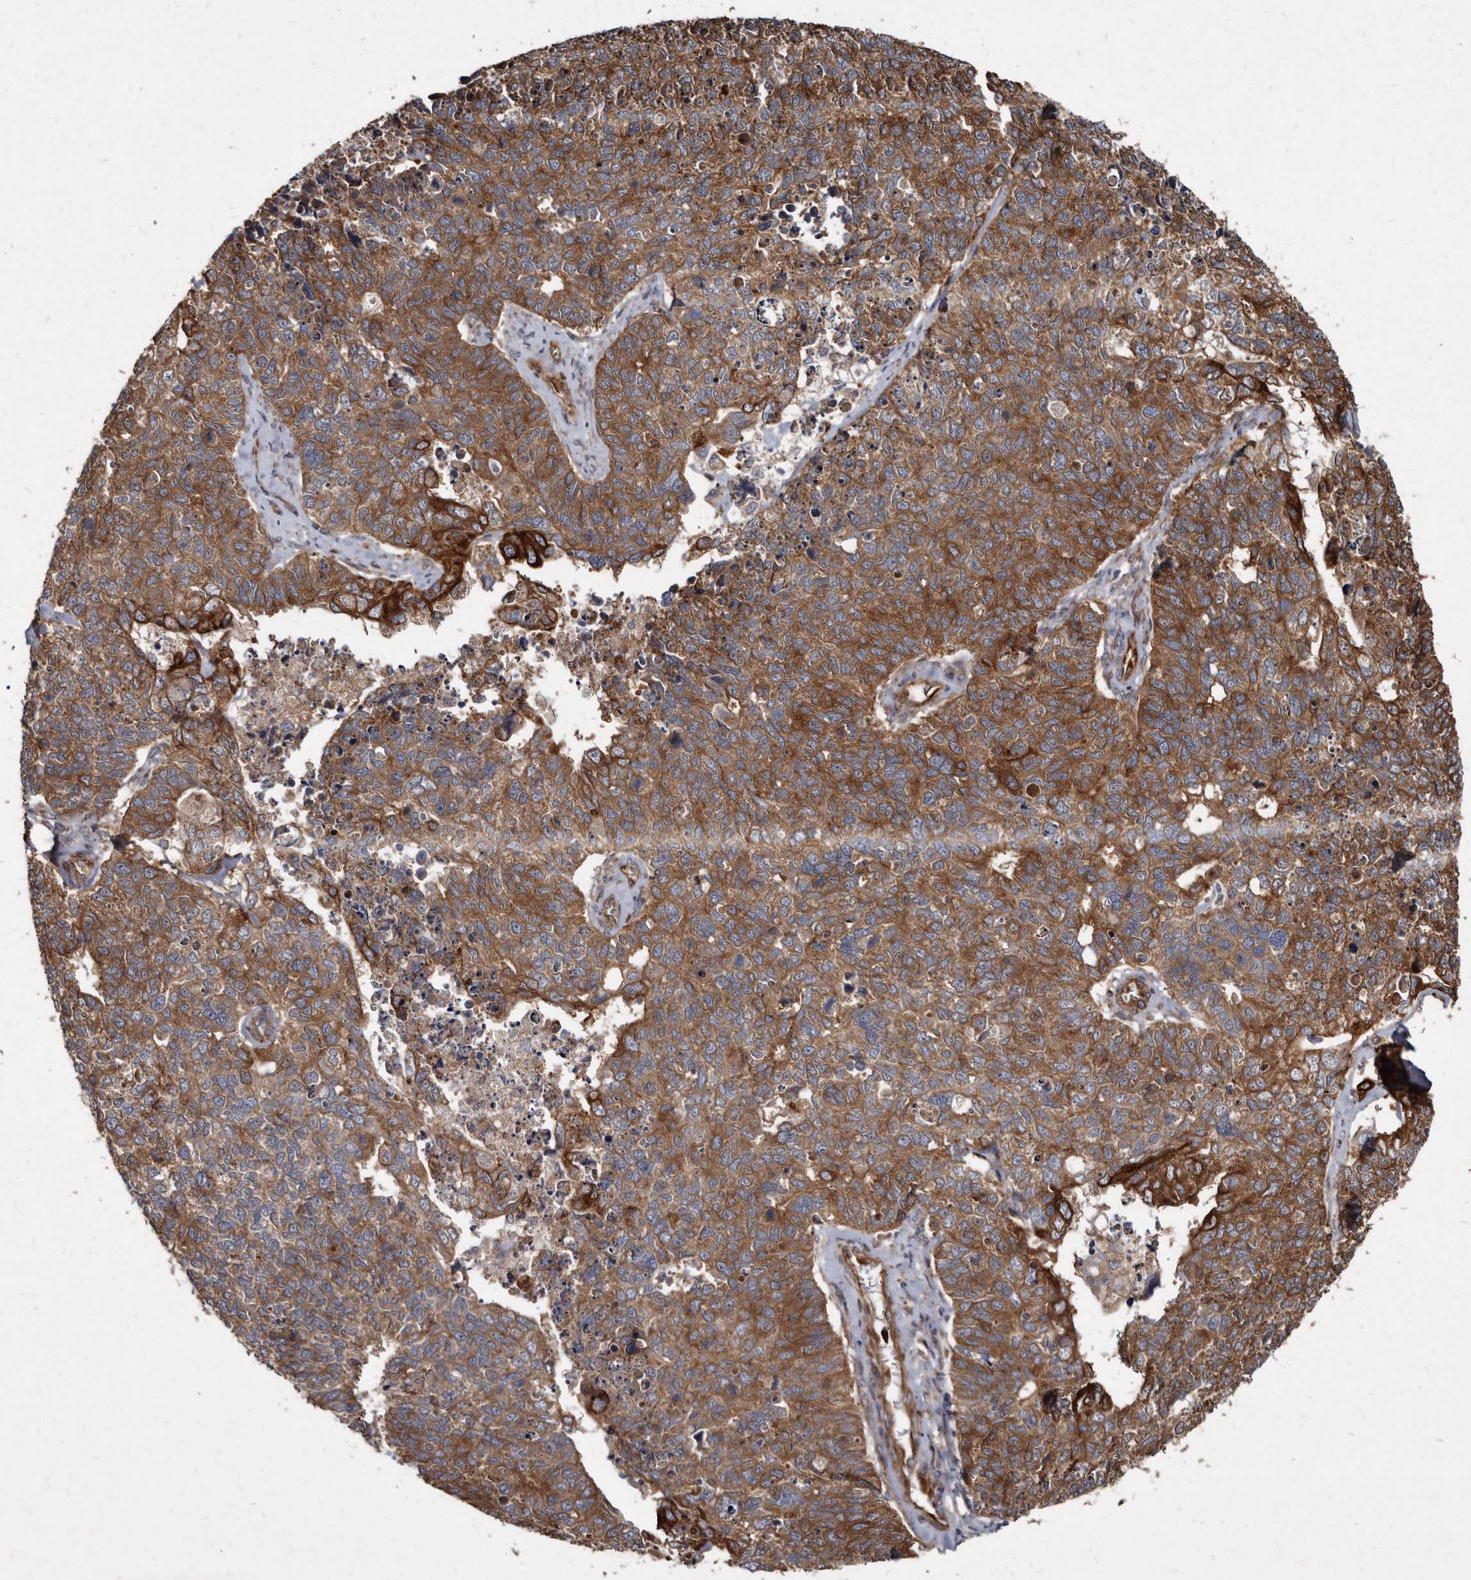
{"staining": {"intensity": "strong", "quantity": ">75%", "location": "cytoplasmic/membranous"}, "tissue": "cervical cancer", "cell_type": "Tumor cells", "image_type": "cancer", "snomed": [{"axis": "morphology", "description": "Squamous cell carcinoma, NOS"}, {"axis": "topography", "description": "Cervix"}], "caption": "Cervical cancer was stained to show a protein in brown. There is high levels of strong cytoplasmic/membranous staining in approximately >75% of tumor cells.", "gene": "KCTD20", "patient": {"sex": "female", "age": 63}}